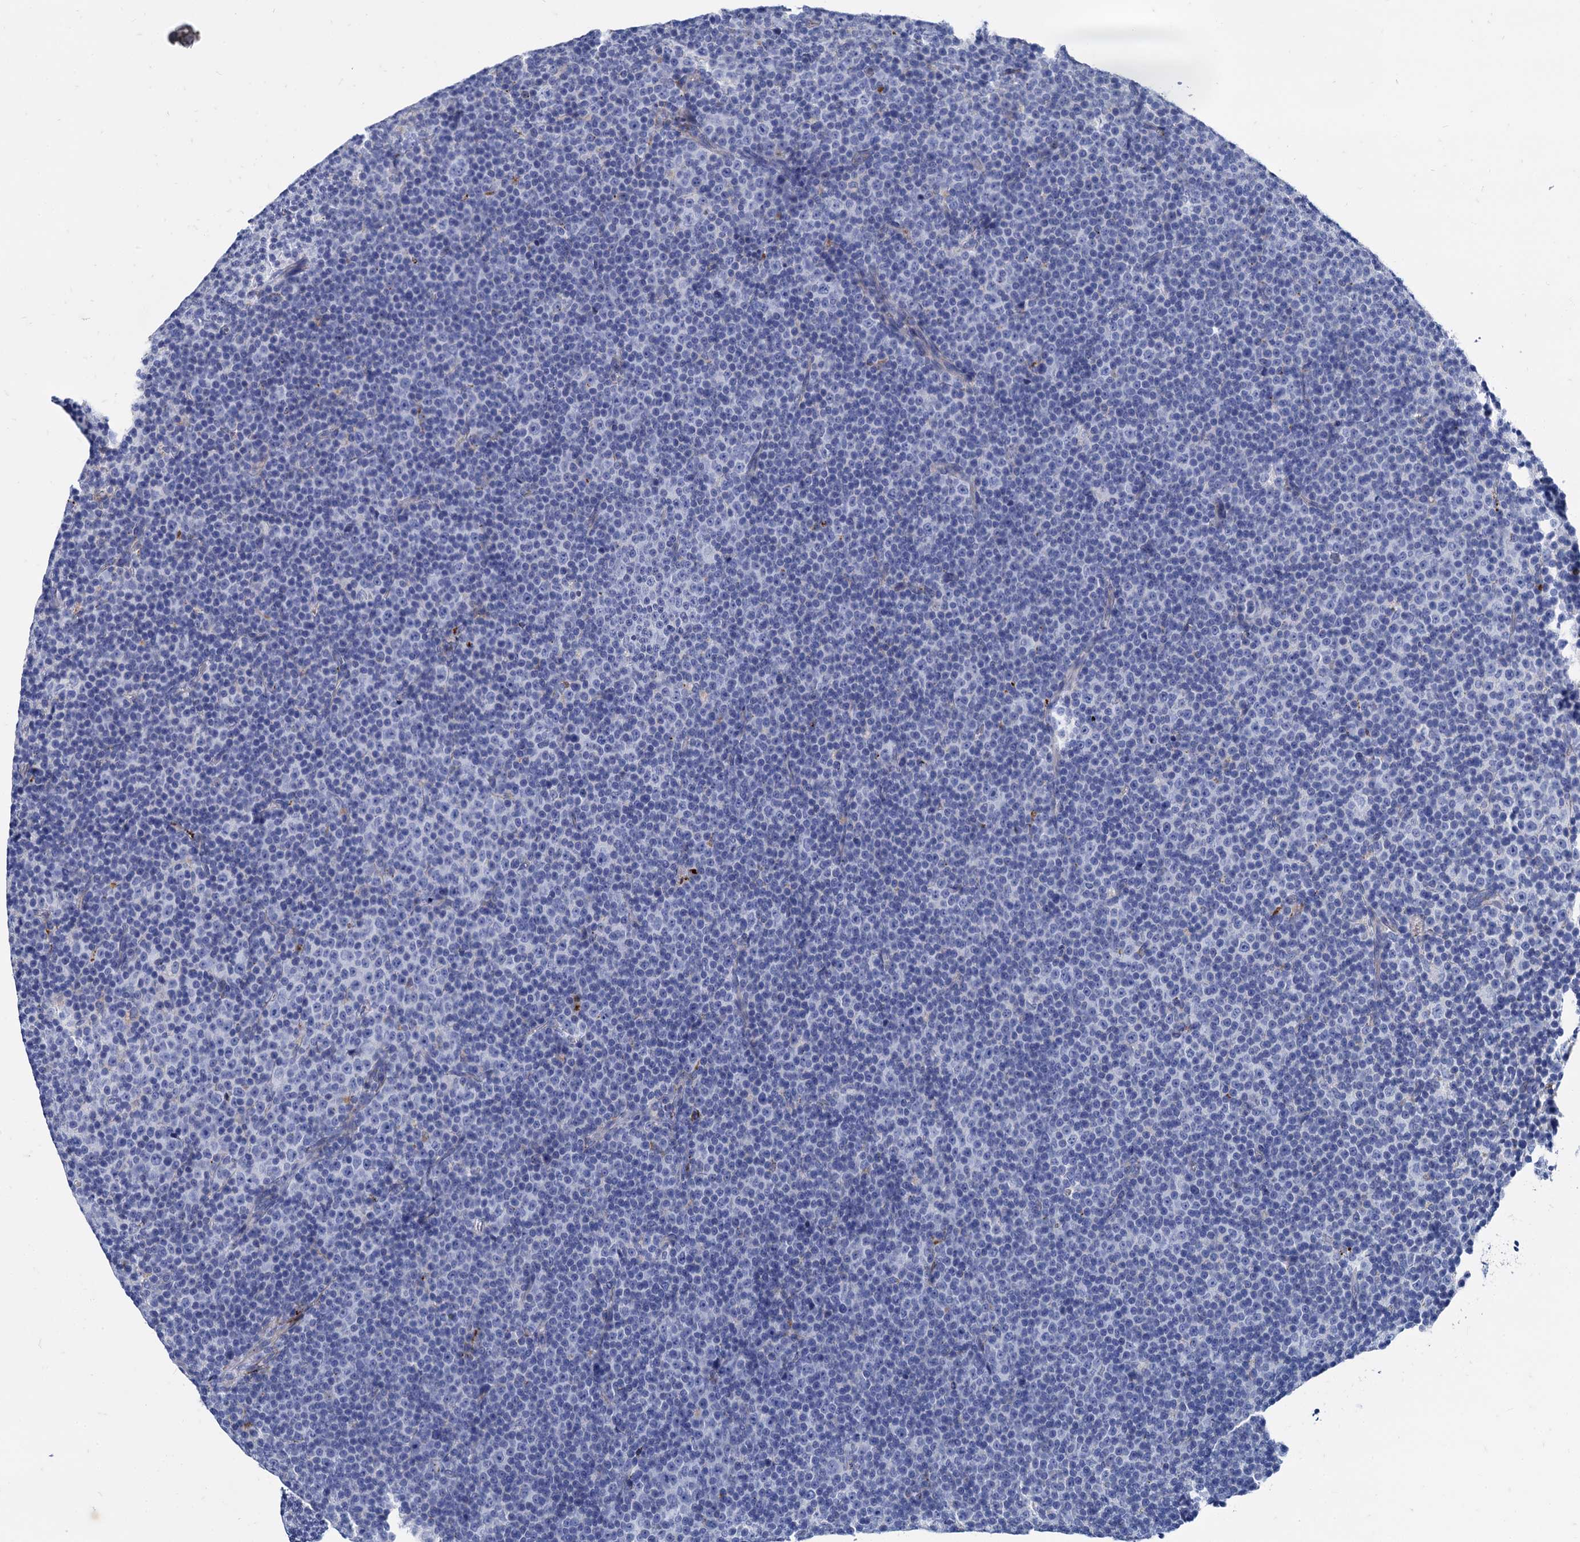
{"staining": {"intensity": "negative", "quantity": "none", "location": "none"}, "tissue": "lymphoma", "cell_type": "Tumor cells", "image_type": "cancer", "snomed": [{"axis": "morphology", "description": "Malignant lymphoma, non-Hodgkin's type, Low grade"}, {"axis": "topography", "description": "Lymph node"}], "caption": "Immunohistochemistry (IHC) of human low-grade malignant lymphoma, non-Hodgkin's type reveals no expression in tumor cells.", "gene": "APOD", "patient": {"sex": "female", "age": 67}}